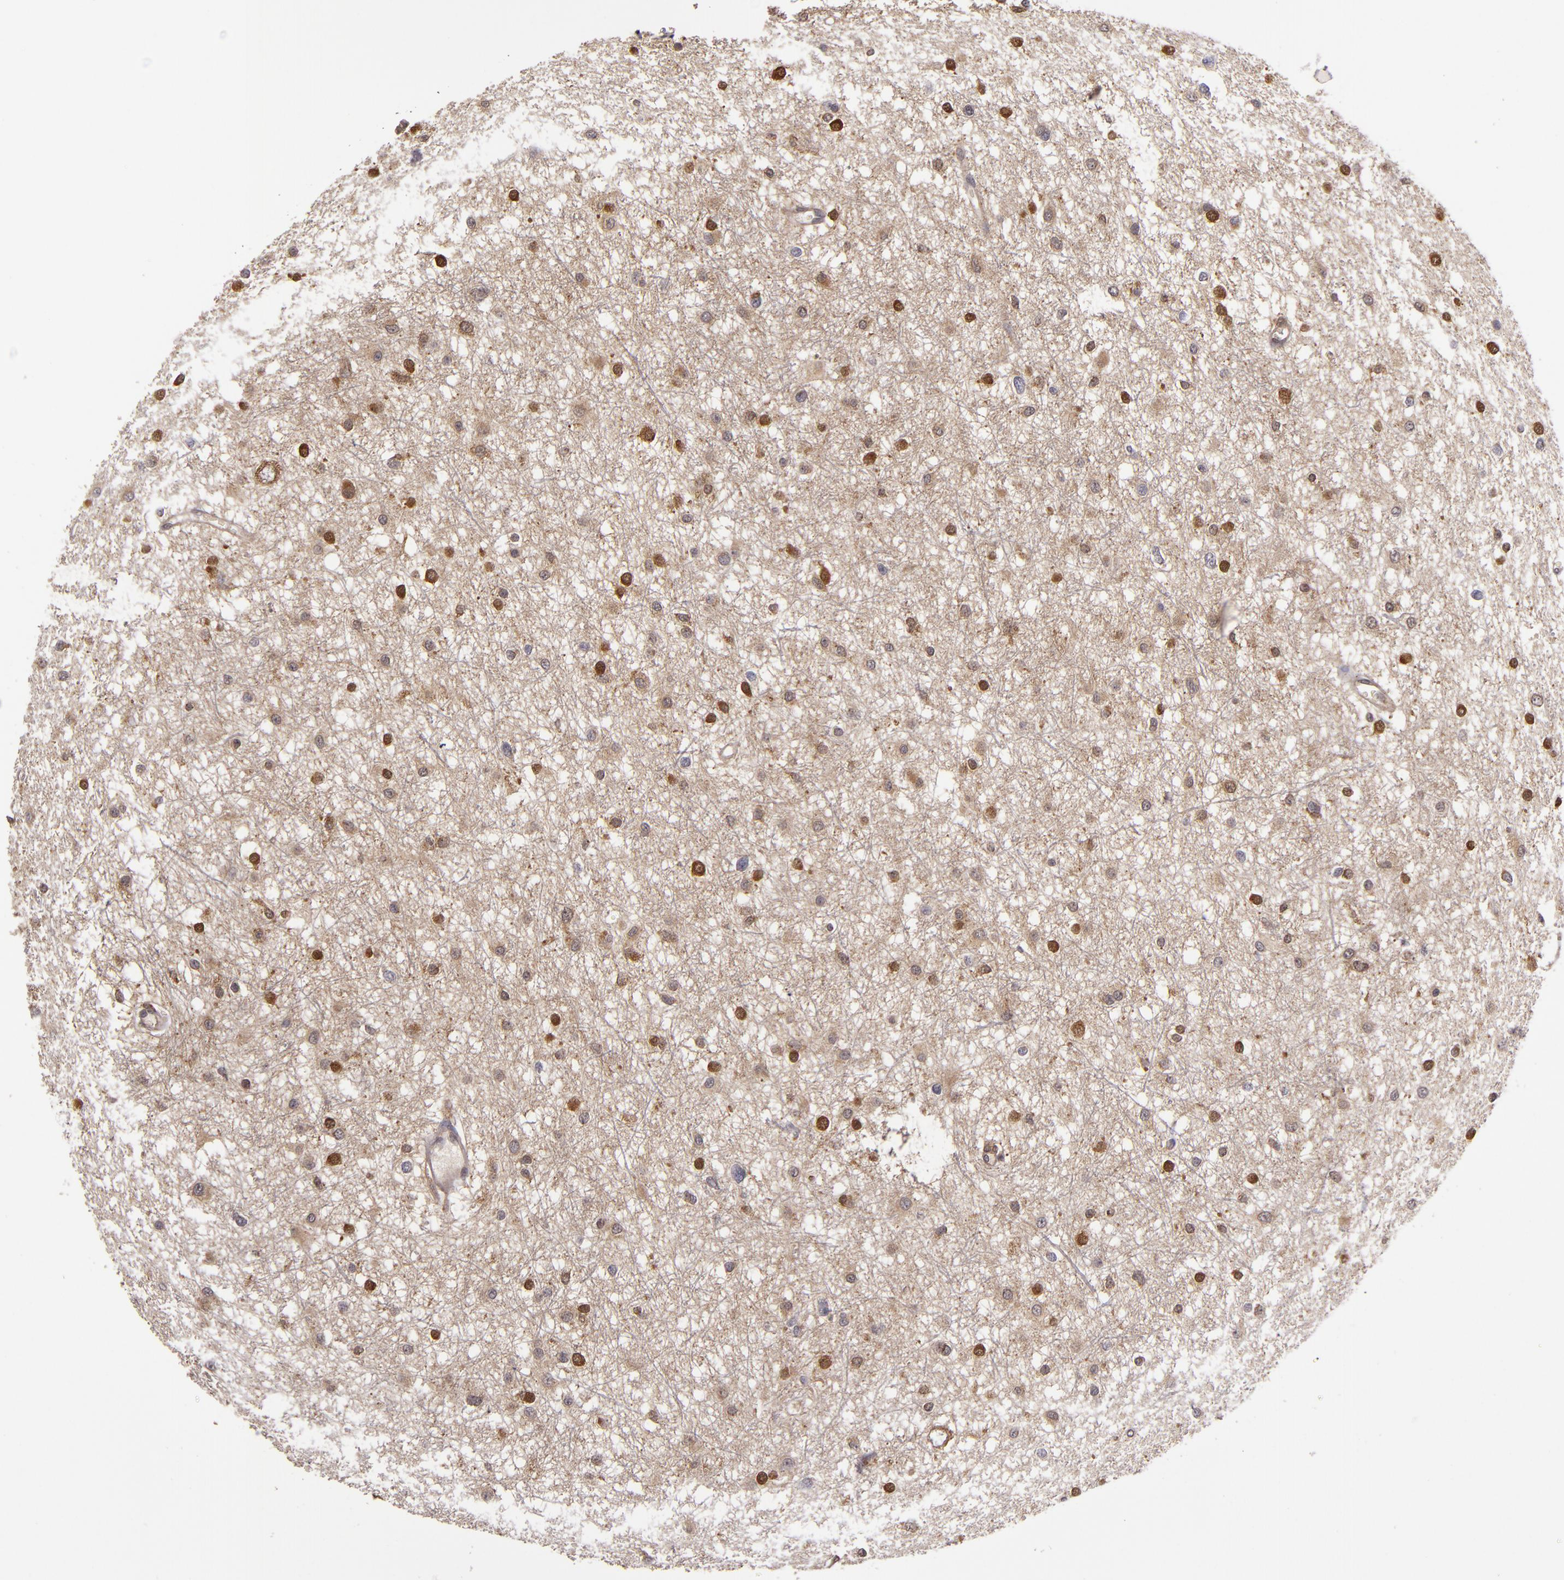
{"staining": {"intensity": "moderate", "quantity": "25%-75%", "location": "cytoplasmic/membranous"}, "tissue": "glioma", "cell_type": "Tumor cells", "image_type": "cancer", "snomed": [{"axis": "morphology", "description": "Glioma, malignant, Low grade"}, {"axis": "topography", "description": "Brain"}], "caption": "DAB immunohistochemical staining of human glioma displays moderate cytoplasmic/membranous protein staining in about 25%-75% of tumor cells. The protein of interest is shown in brown color, while the nuclei are stained blue.", "gene": "FHIT", "patient": {"sex": "female", "age": 36}}